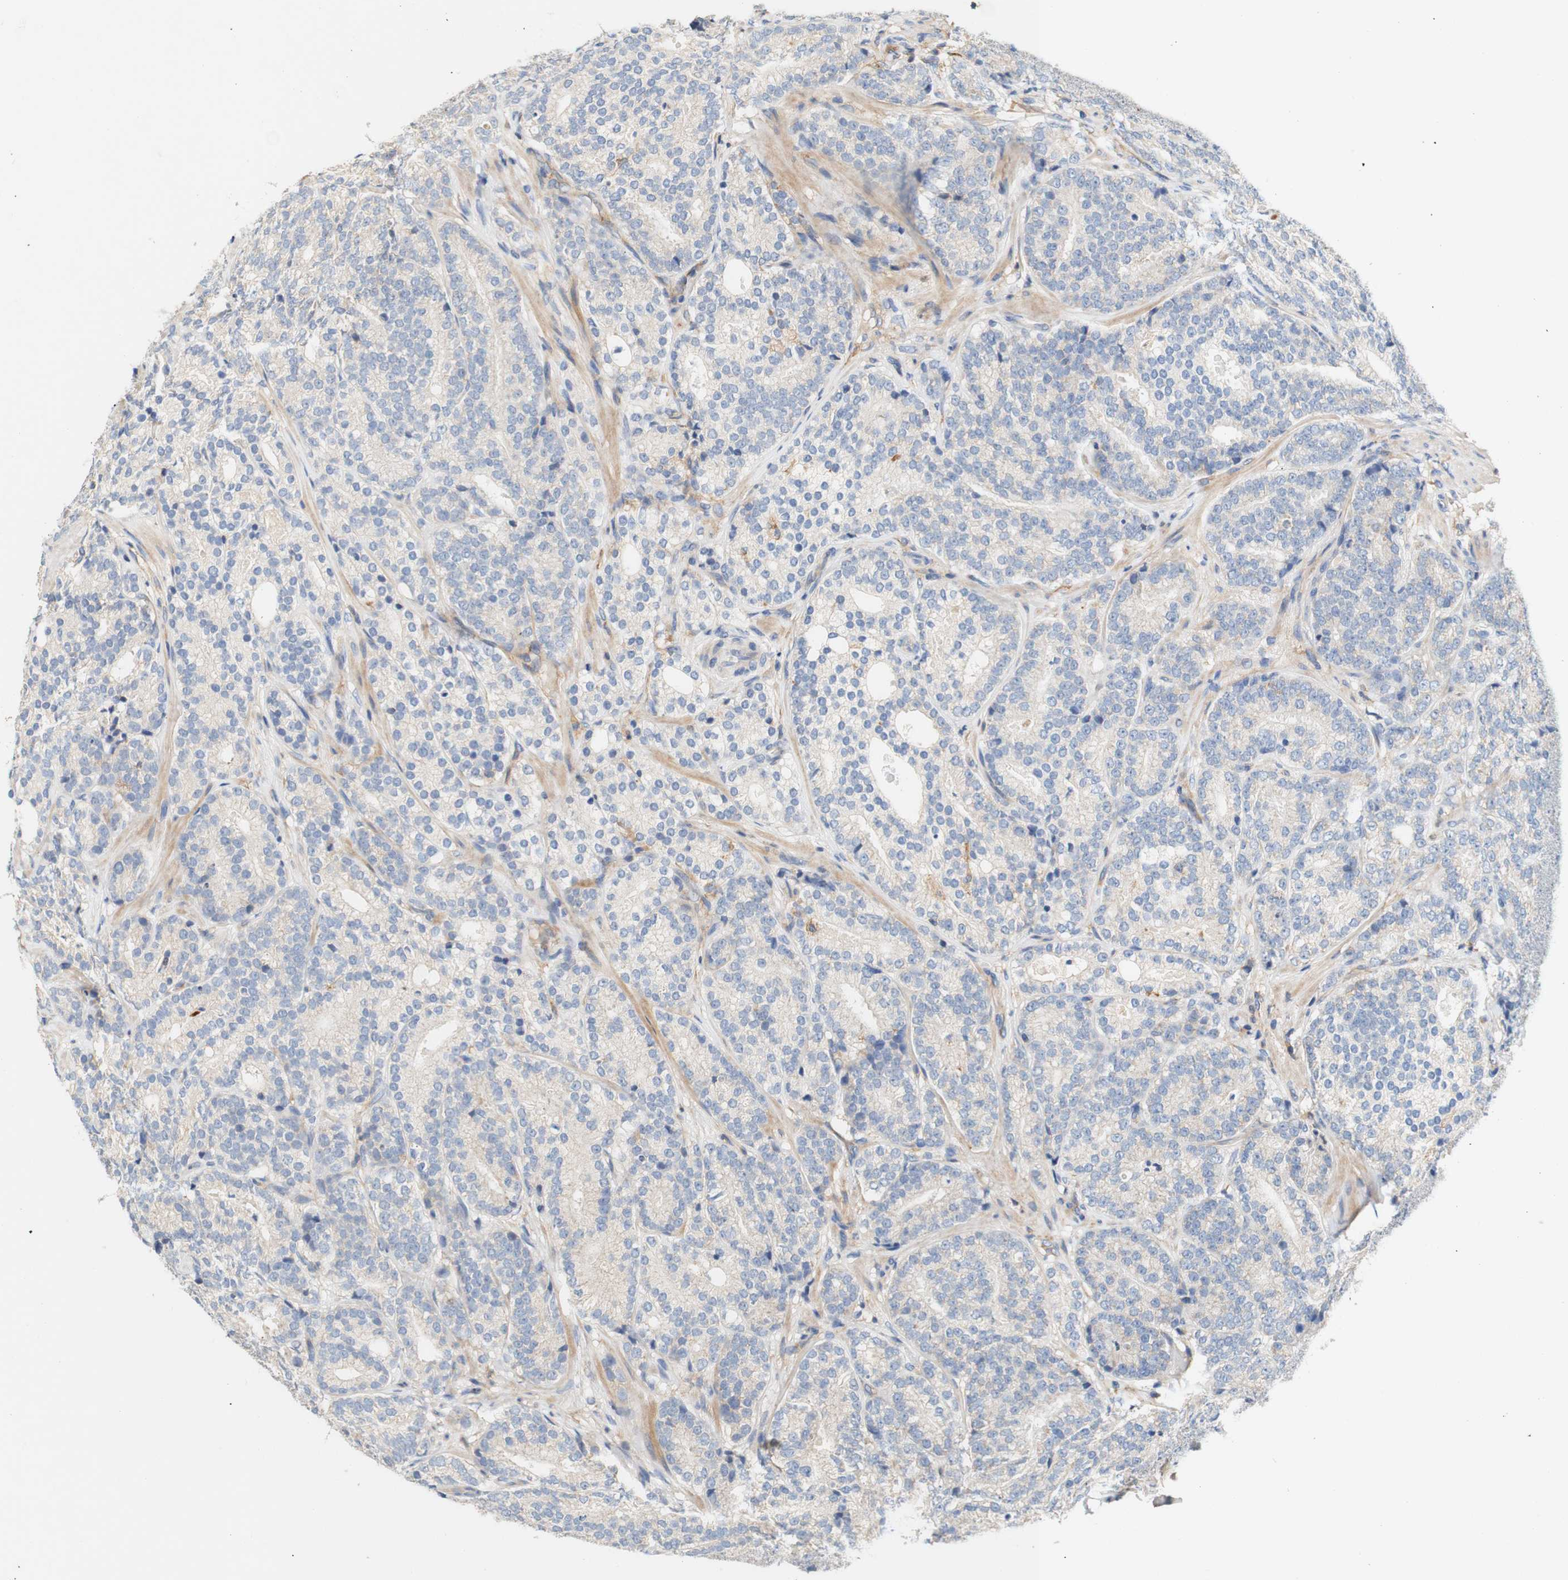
{"staining": {"intensity": "negative", "quantity": "none", "location": "none"}, "tissue": "prostate cancer", "cell_type": "Tumor cells", "image_type": "cancer", "snomed": [{"axis": "morphology", "description": "Adenocarcinoma, High grade"}, {"axis": "topography", "description": "Prostate"}], "caption": "This is a histopathology image of immunohistochemistry staining of prostate cancer (adenocarcinoma (high-grade)), which shows no positivity in tumor cells. (Immunohistochemistry, brightfield microscopy, high magnification).", "gene": "PCDH7", "patient": {"sex": "male", "age": 61}}